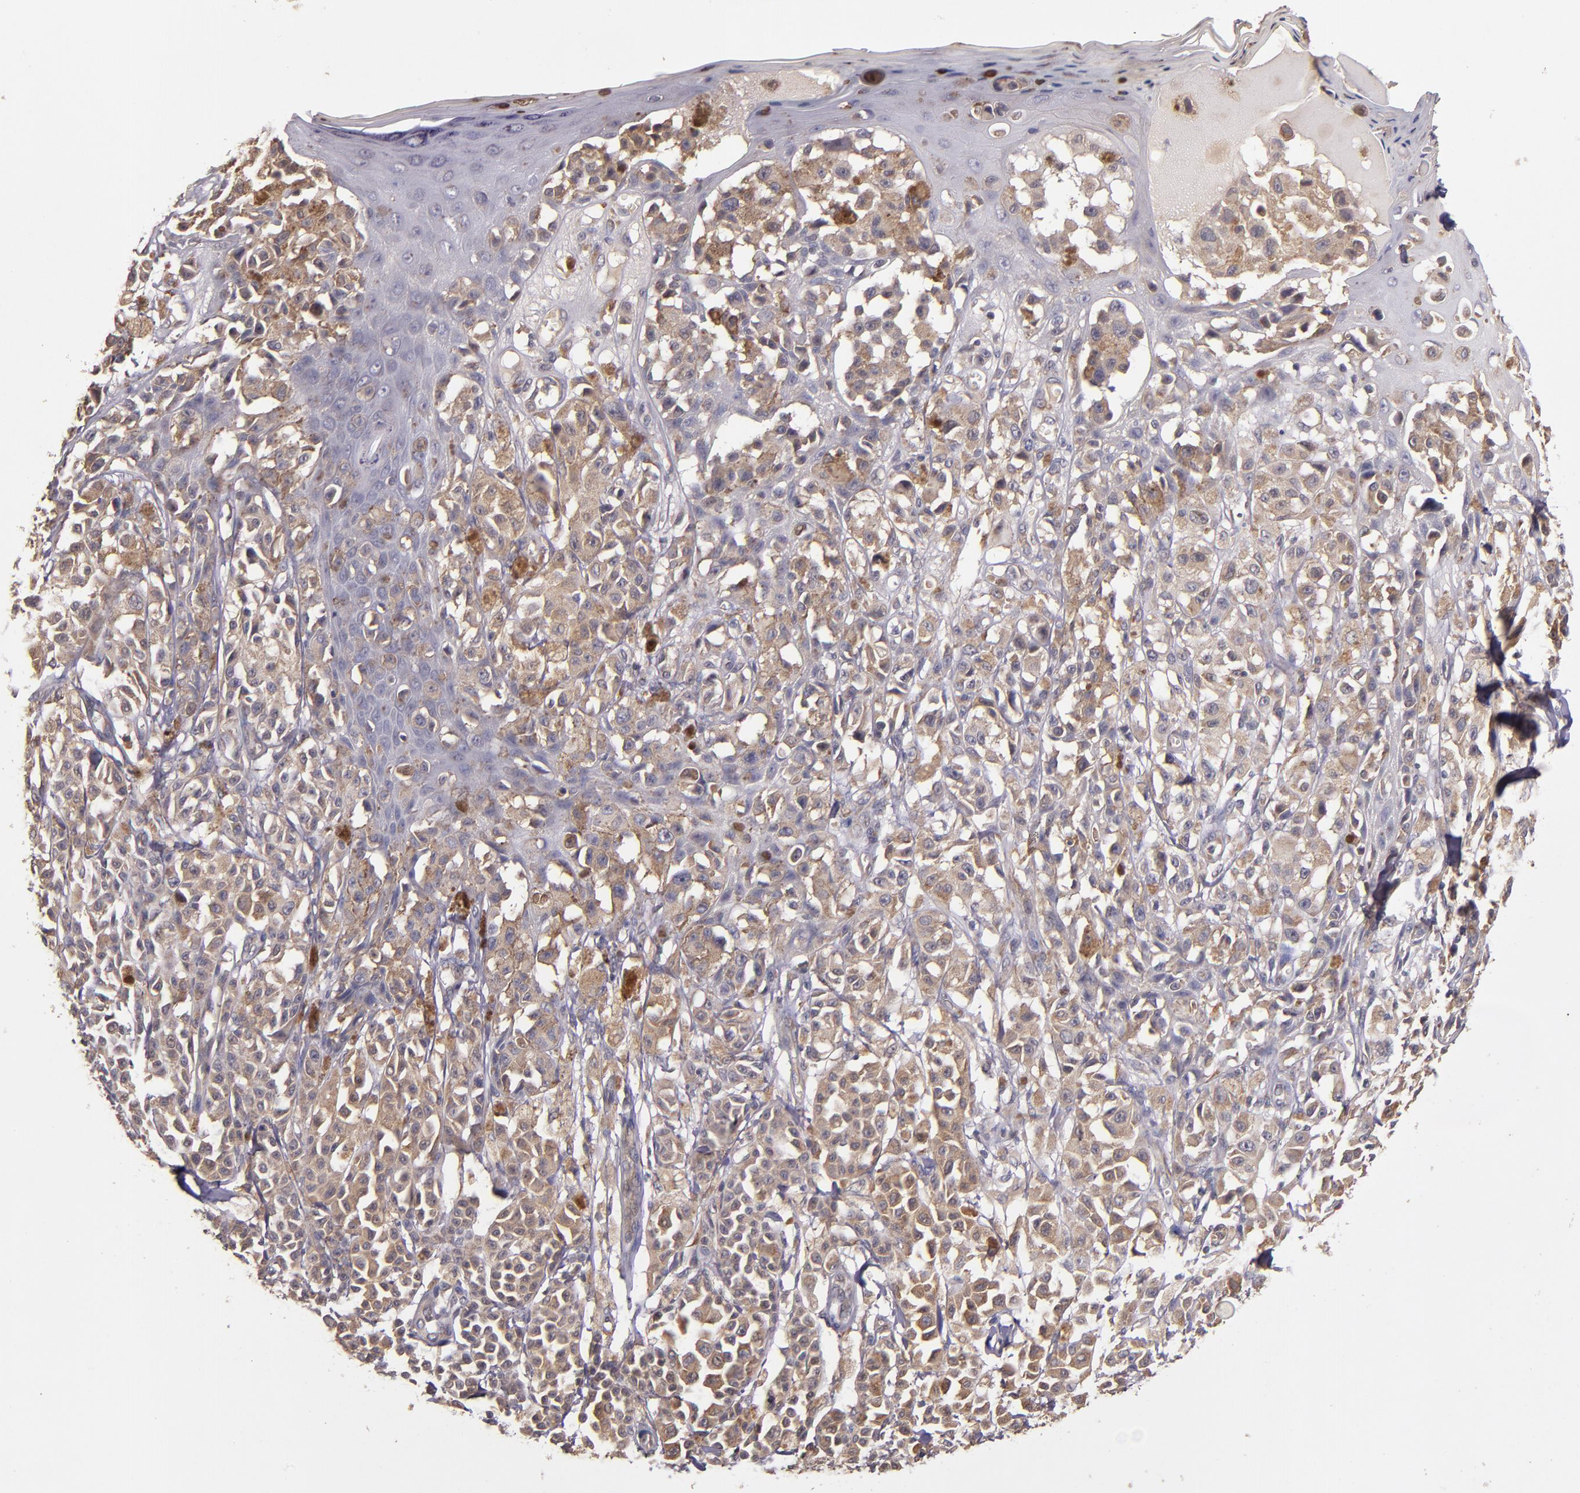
{"staining": {"intensity": "weak", "quantity": ">75%", "location": "cytoplasmic/membranous"}, "tissue": "melanoma", "cell_type": "Tumor cells", "image_type": "cancer", "snomed": [{"axis": "morphology", "description": "Malignant melanoma, NOS"}, {"axis": "topography", "description": "Skin"}], "caption": "DAB immunohistochemical staining of melanoma displays weak cytoplasmic/membranous protein expression in about >75% of tumor cells.", "gene": "PRAF2", "patient": {"sex": "female", "age": 38}}